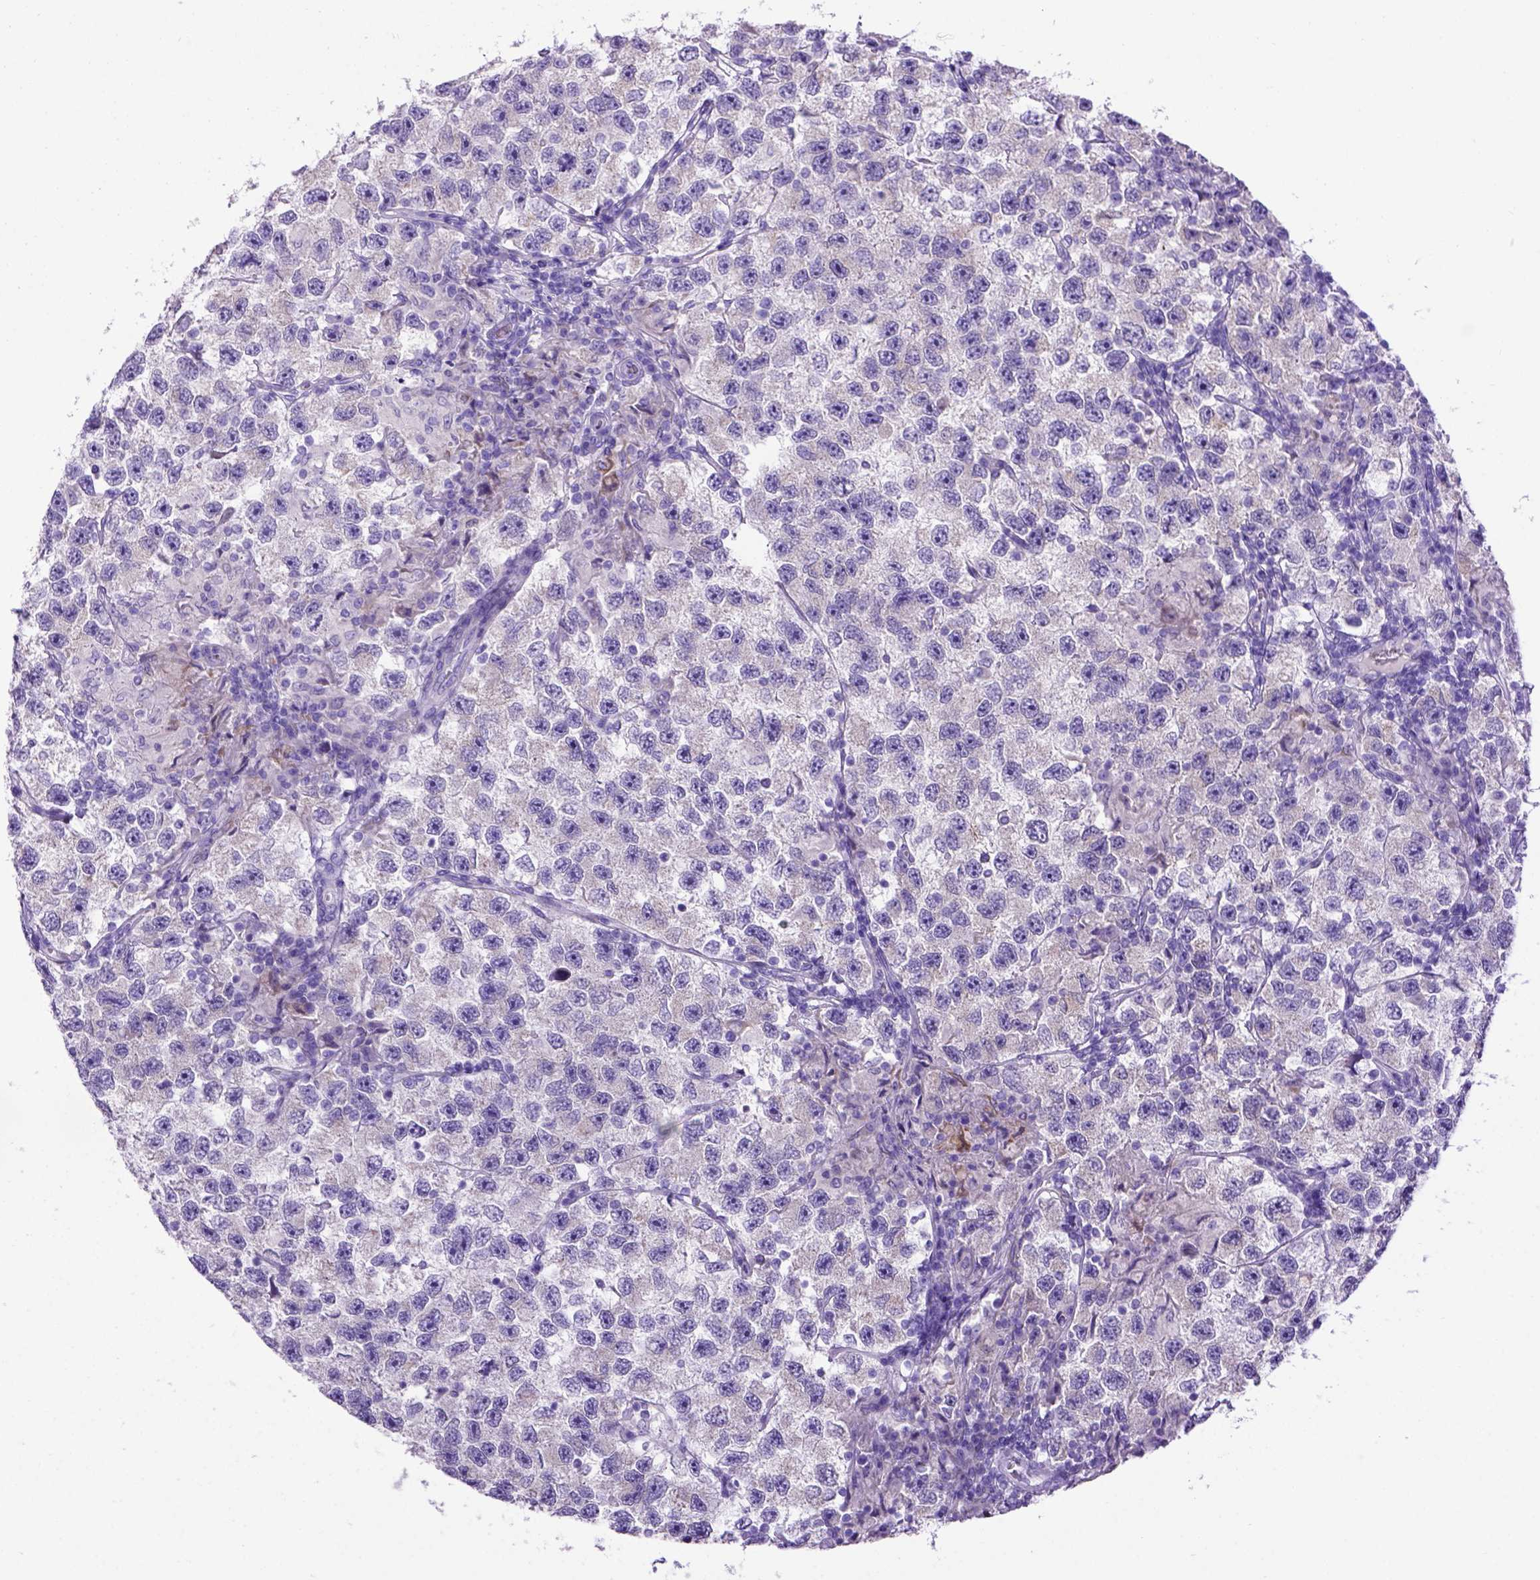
{"staining": {"intensity": "negative", "quantity": "none", "location": "none"}, "tissue": "testis cancer", "cell_type": "Tumor cells", "image_type": "cancer", "snomed": [{"axis": "morphology", "description": "Seminoma, NOS"}, {"axis": "topography", "description": "Testis"}], "caption": "Tumor cells are negative for brown protein staining in testis cancer. (Stains: DAB immunohistochemistry (IHC) with hematoxylin counter stain, Microscopy: brightfield microscopy at high magnification).", "gene": "PTGES", "patient": {"sex": "male", "age": 26}}